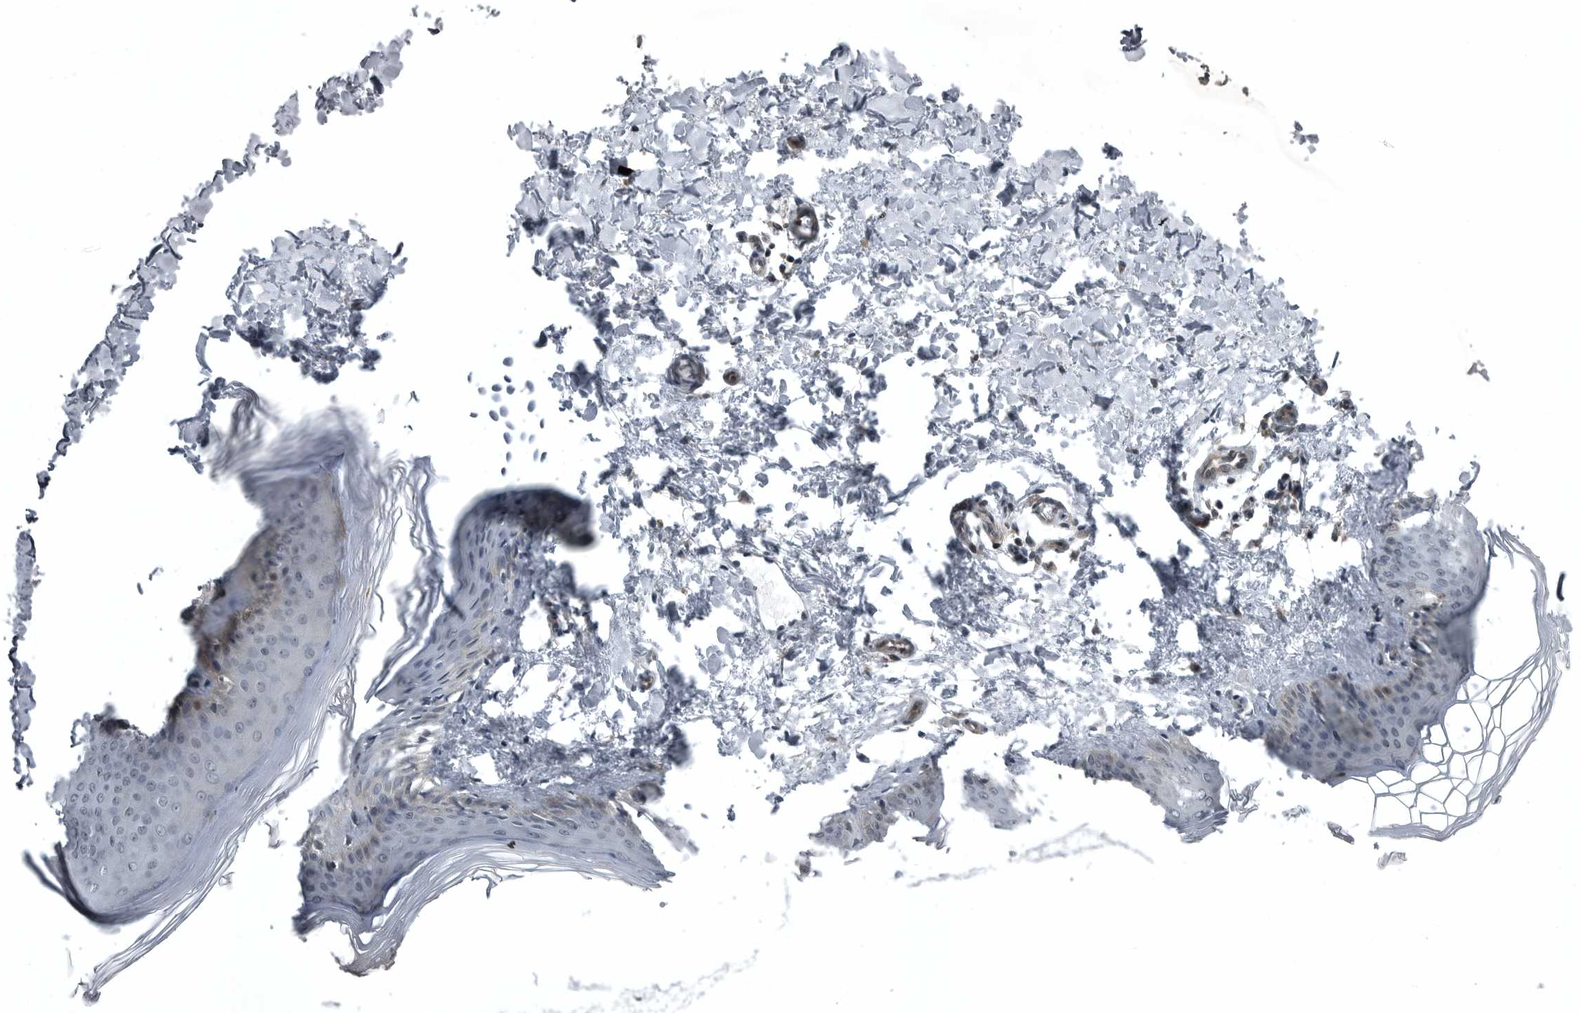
{"staining": {"intensity": "negative", "quantity": "none", "location": "none"}, "tissue": "skin", "cell_type": "Fibroblasts", "image_type": "normal", "snomed": [{"axis": "morphology", "description": "Normal tissue, NOS"}, {"axis": "topography", "description": "Skin"}], "caption": "High power microscopy histopathology image of an immunohistochemistry micrograph of normal skin, revealing no significant staining in fibroblasts.", "gene": "GAK", "patient": {"sex": "female", "age": 27}}